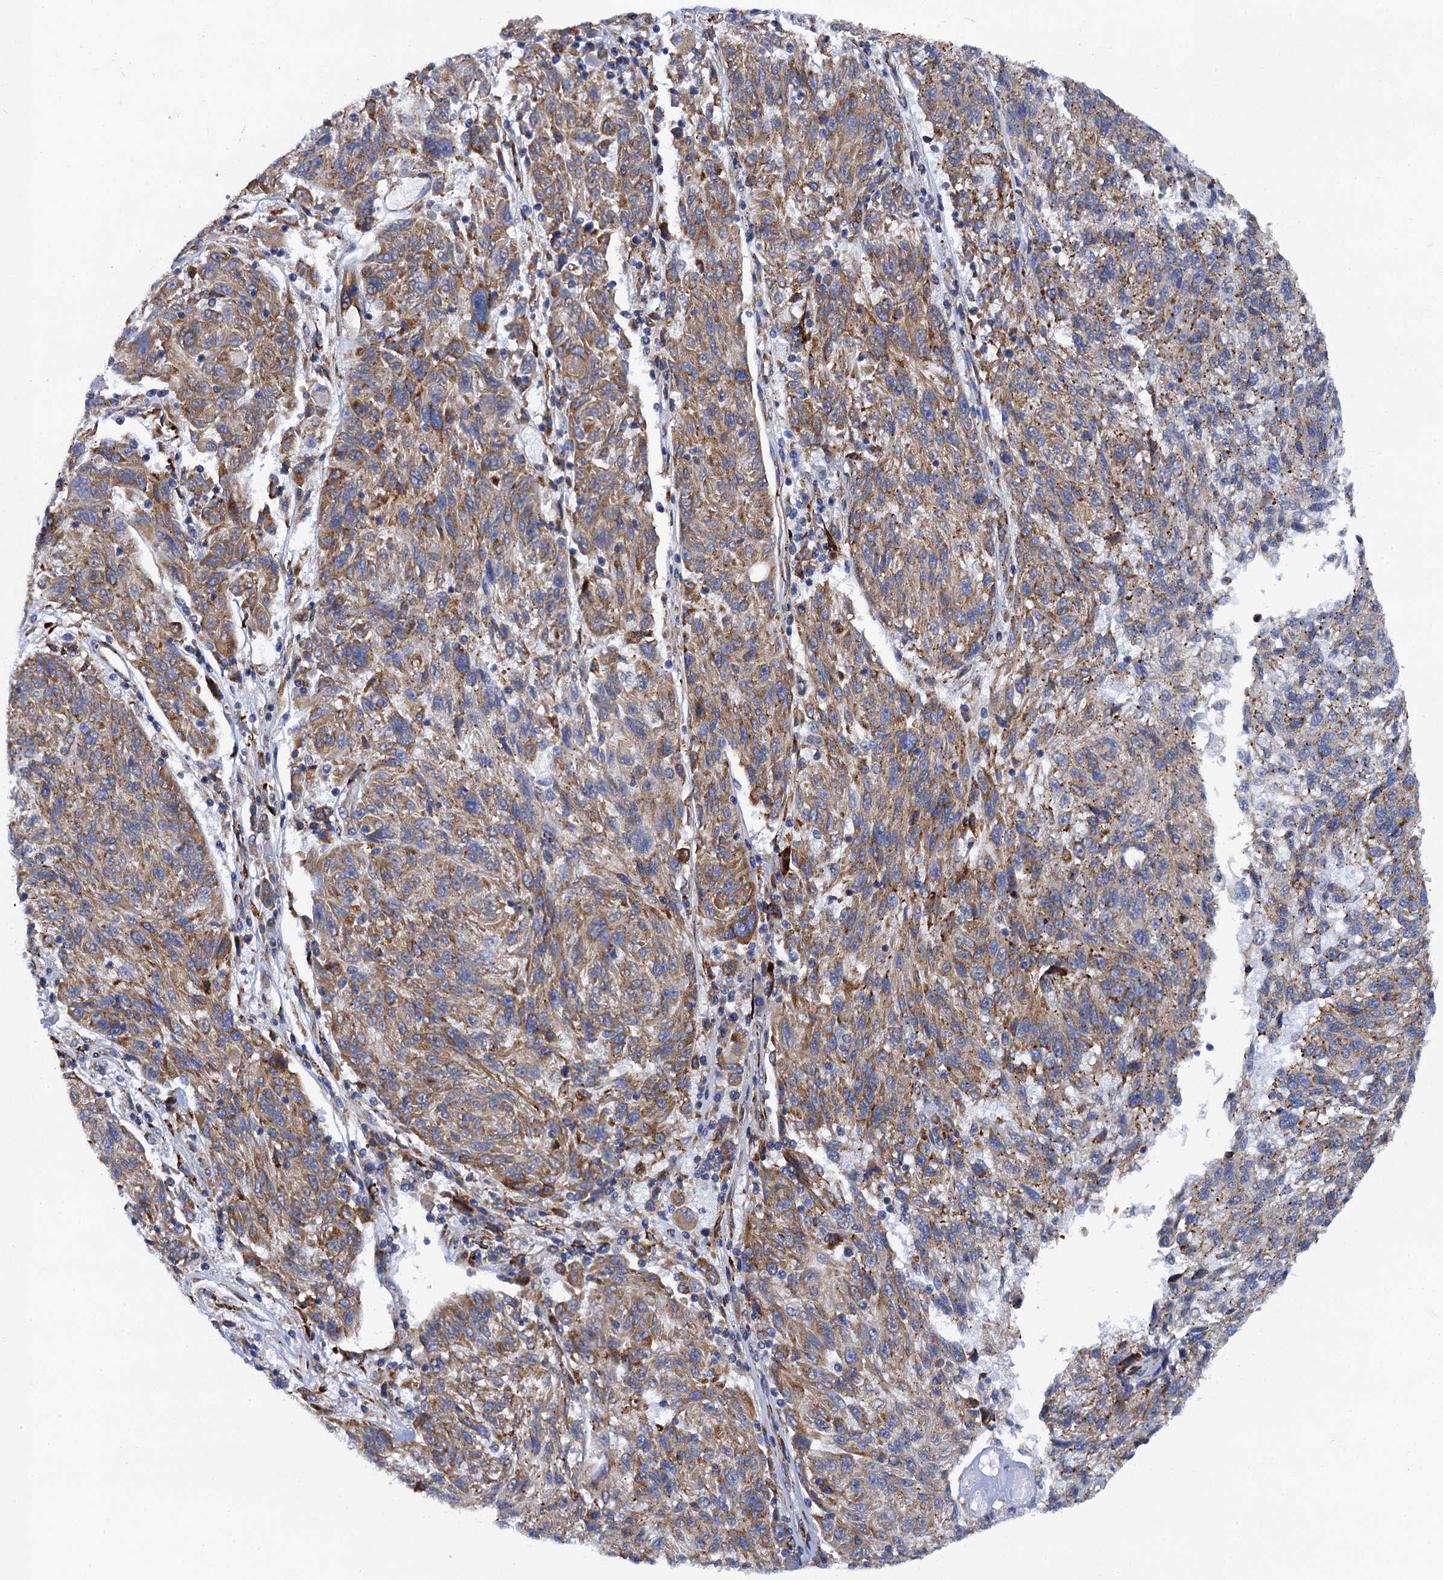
{"staining": {"intensity": "moderate", "quantity": ">75%", "location": "cytoplasmic/membranous"}, "tissue": "melanoma", "cell_type": "Tumor cells", "image_type": "cancer", "snomed": [{"axis": "morphology", "description": "Malignant melanoma, NOS"}, {"axis": "topography", "description": "Skin"}], "caption": "Immunohistochemistry (IHC) histopathology image of neoplastic tissue: melanoma stained using immunohistochemistry exhibits medium levels of moderate protein expression localized specifically in the cytoplasmic/membranous of tumor cells, appearing as a cytoplasmic/membranous brown color.", "gene": "POGLUT3", "patient": {"sex": "male", "age": 53}}